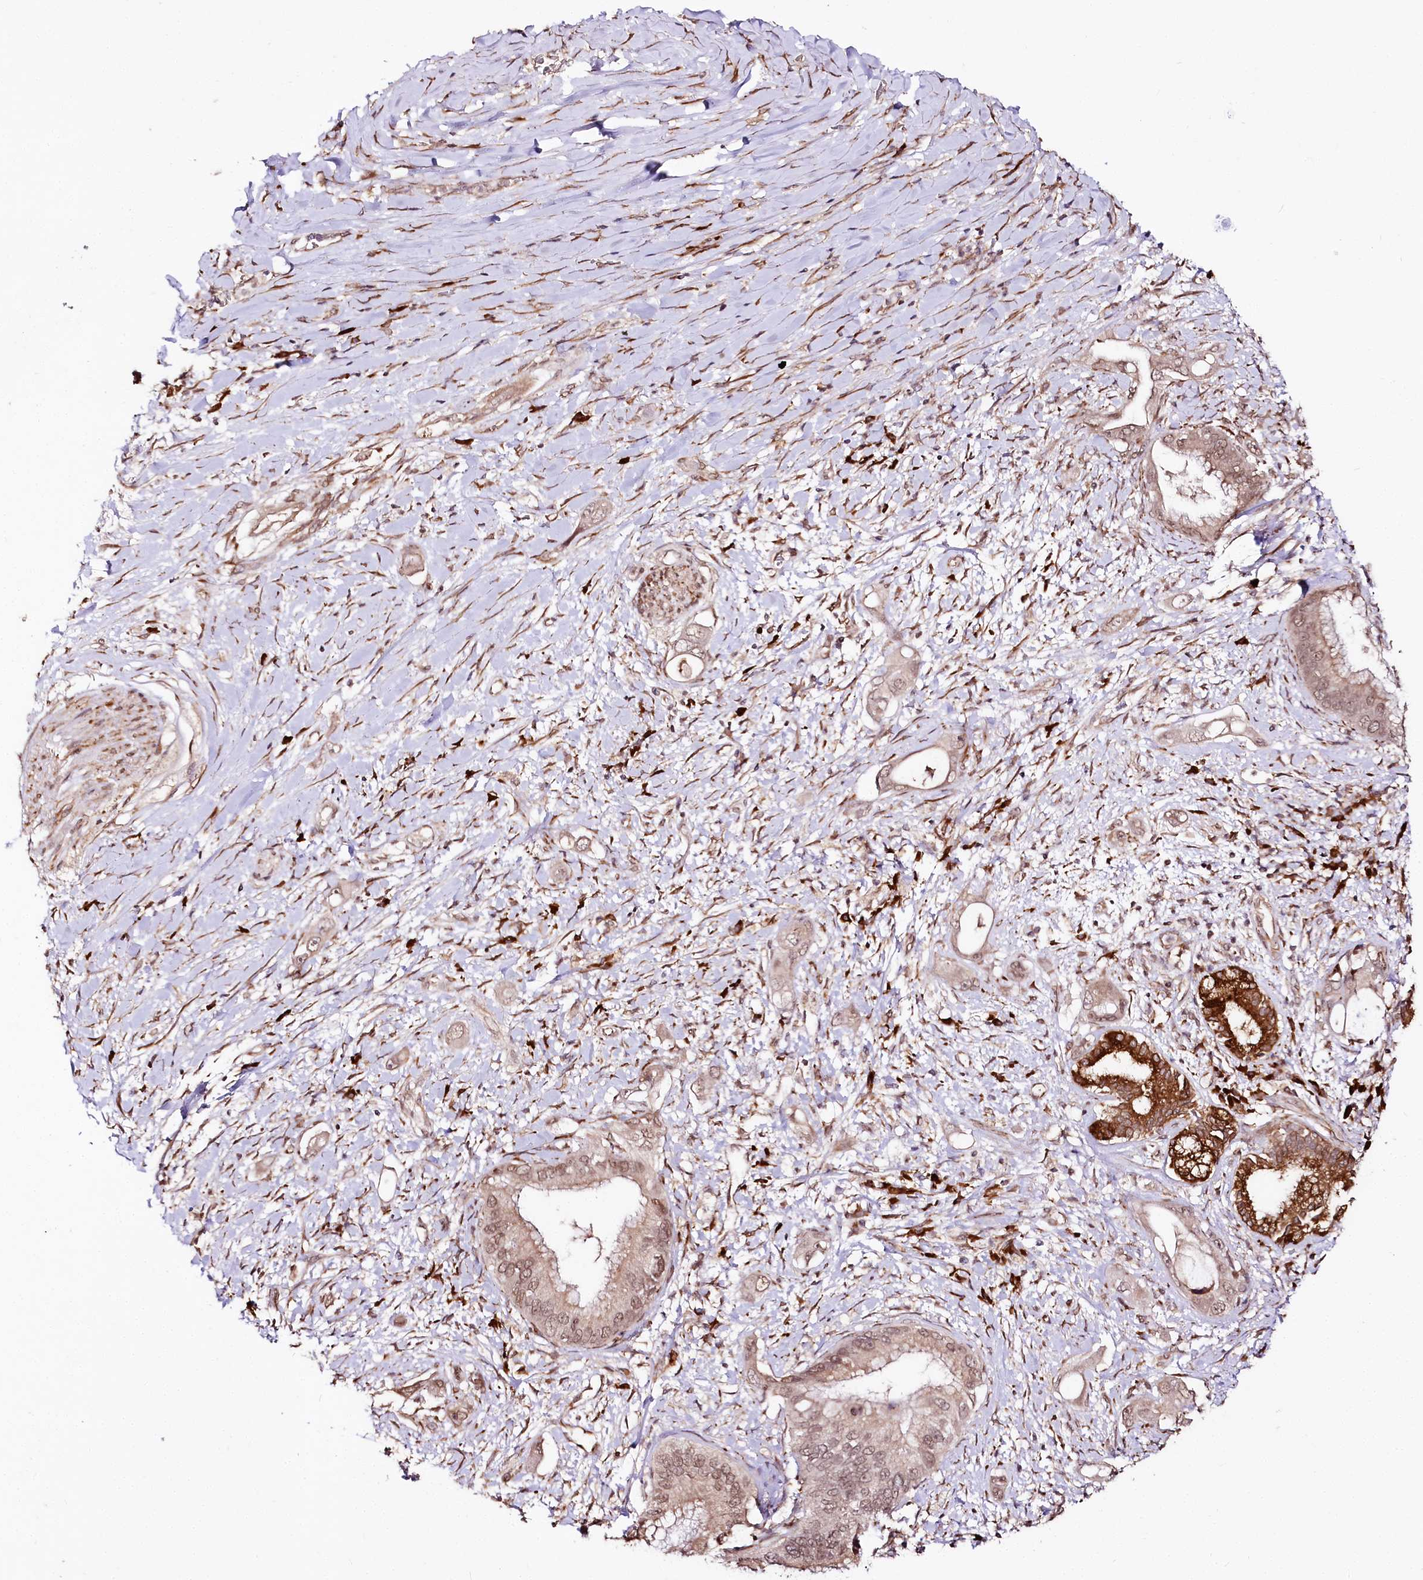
{"staining": {"intensity": "weak", "quantity": ">75%", "location": "nuclear"}, "tissue": "pancreatic cancer", "cell_type": "Tumor cells", "image_type": "cancer", "snomed": [{"axis": "morphology", "description": "Inflammation, NOS"}, {"axis": "morphology", "description": "Adenocarcinoma, NOS"}, {"axis": "topography", "description": "Pancreas"}], "caption": "Immunohistochemical staining of pancreatic cancer (adenocarcinoma) reveals weak nuclear protein expression in about >75% of tumor cells.", "gene": "ENSG00000144785", "patient": {"sex": "female", "age": 56}}